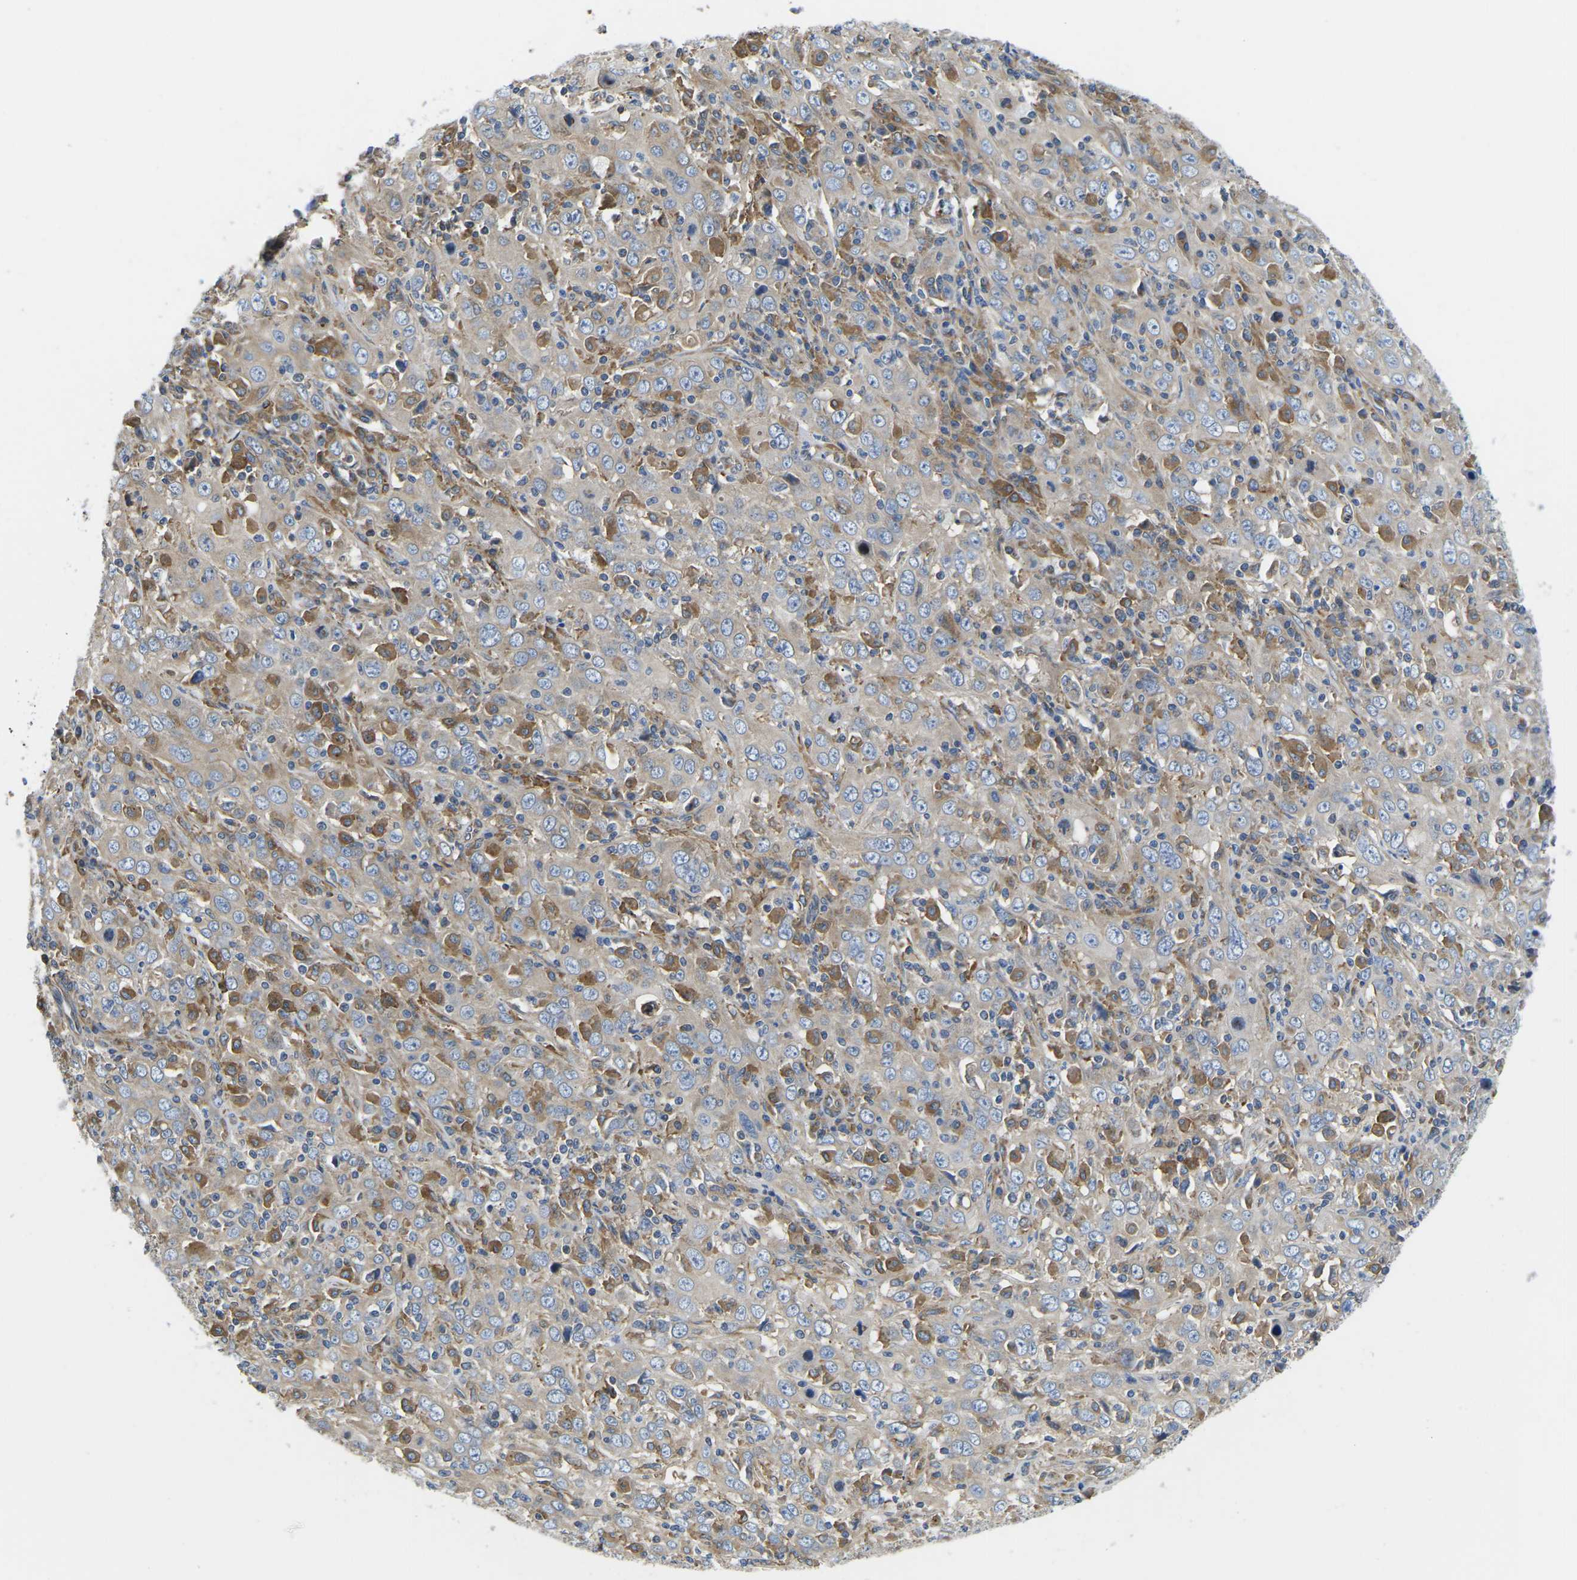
{"staining": {"intensity": "moderate", "quantity": ">75%", "location": "cytoplasmic/membranous"}, "tissue": "cervical cancer", "cell_type": "Tumor cells", "image_type": "cancer", "snomed": [{"axis": "morphology", "description": "Squamous cell carcinoma, NOS"}, {"axis": "topography", "description": "Cervix"}], "caption": "Immunohistochemical staining of human squamous cell carcinoma (cervical) shows moderate cytoplasmic/membranous protein positivity in approximately >75% of tumor cells.", "gene": "TMEFF2", "patient": {"sex": "female", "age": 46}}